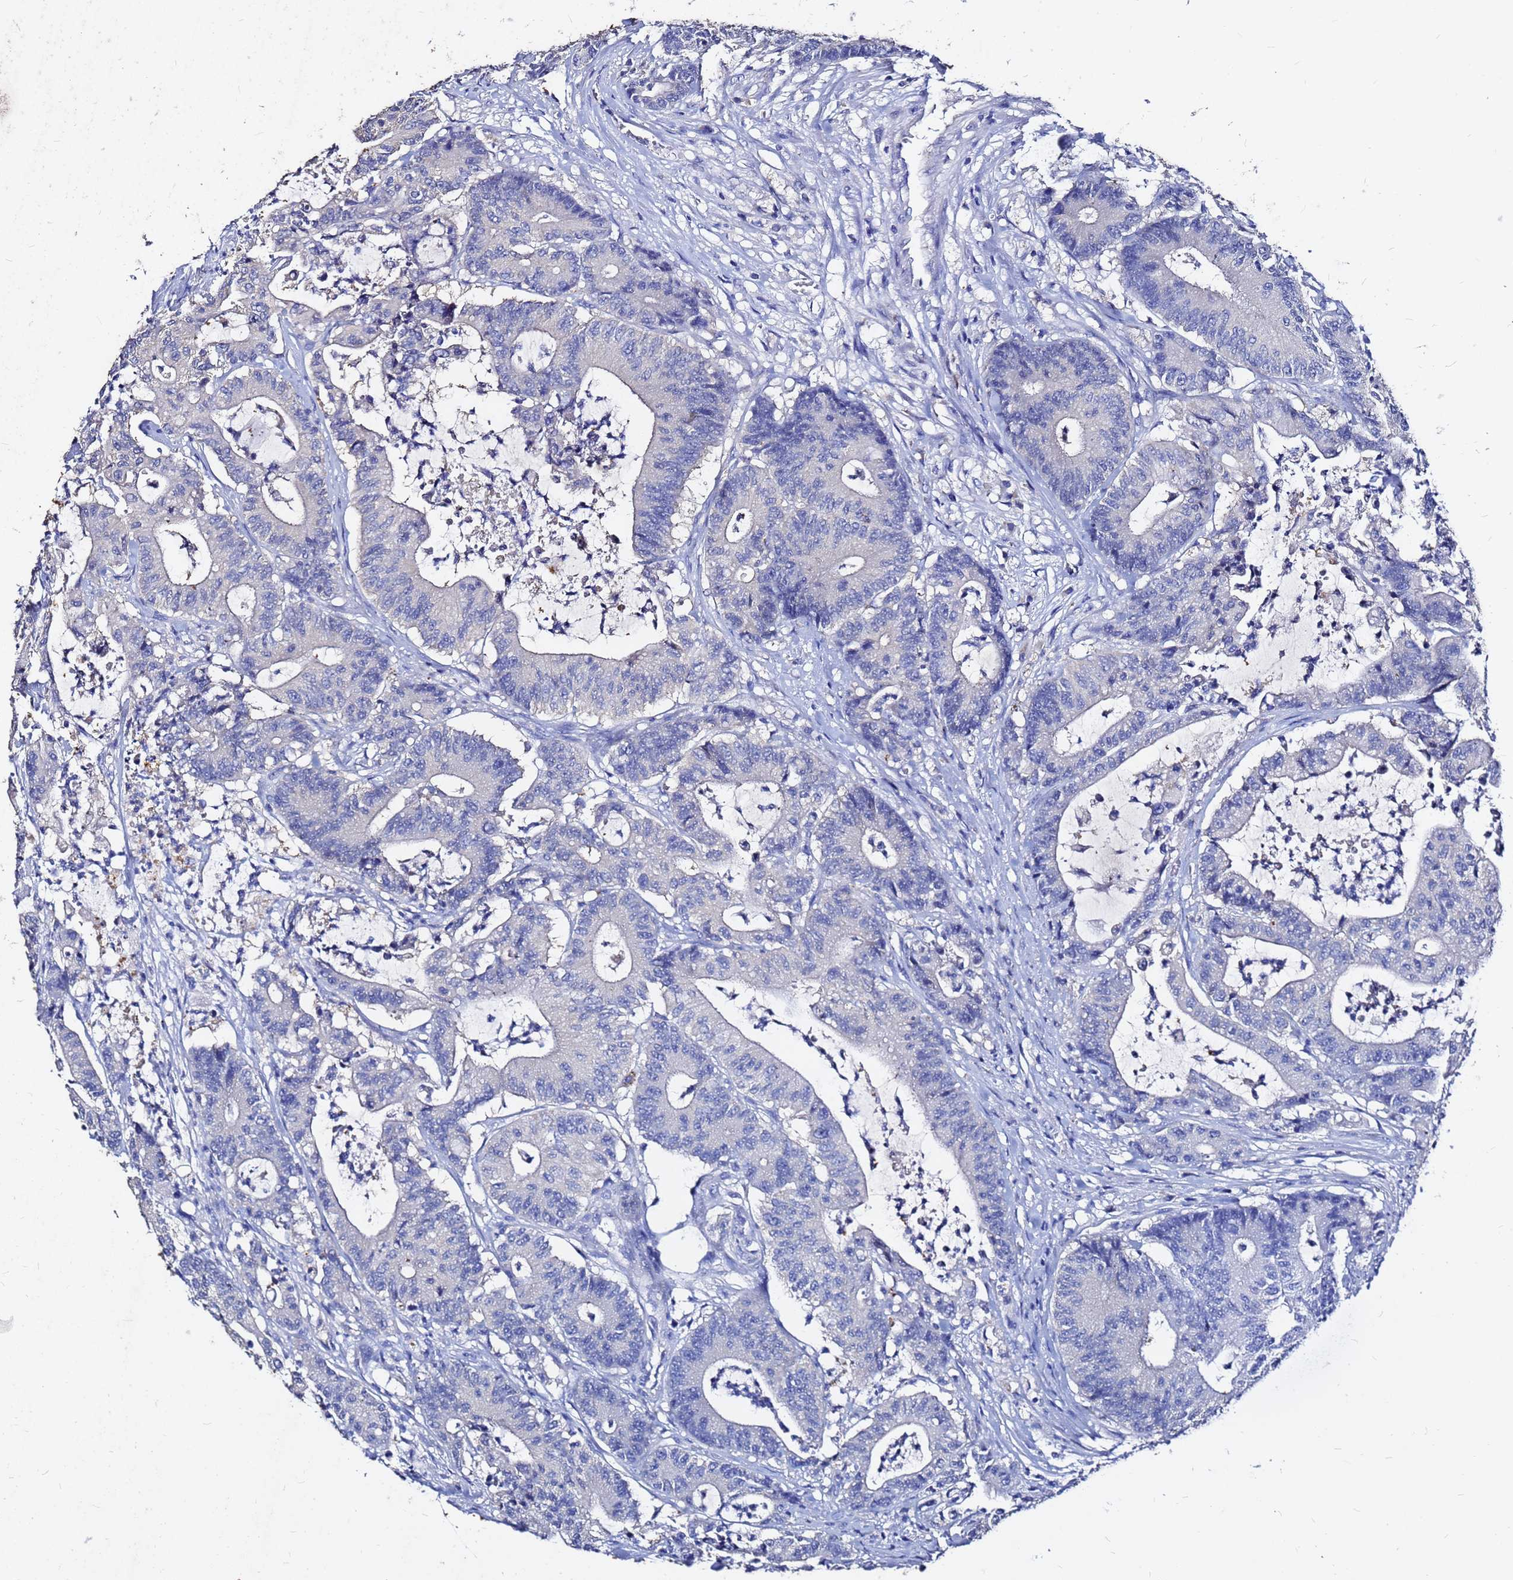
{"staining": {"intensity": "negative", "quantity": "none", "location": "none"}, "tissue": "colorectal cancer", "cell_type": "Tumor cells", "image_type": "cancer", "snomed": [{"axis": "morphology", "description": "Adenocarcinoma, NOS"}, {"axis": "topography", "description": "Colon"}], "caption": "High power microscopy photomicrograph of an IHC micrograph of colorectal adenocarcinoma, revealing no significant positivity in tumor cells. The staining was performed using DAB to visualize the protein expression in brown, while the nuclei were stained in blue with hematoxylin (Magnification: 20x).", "gene": "FAM183A", "patient": {"sex": "female", "age": 84}}